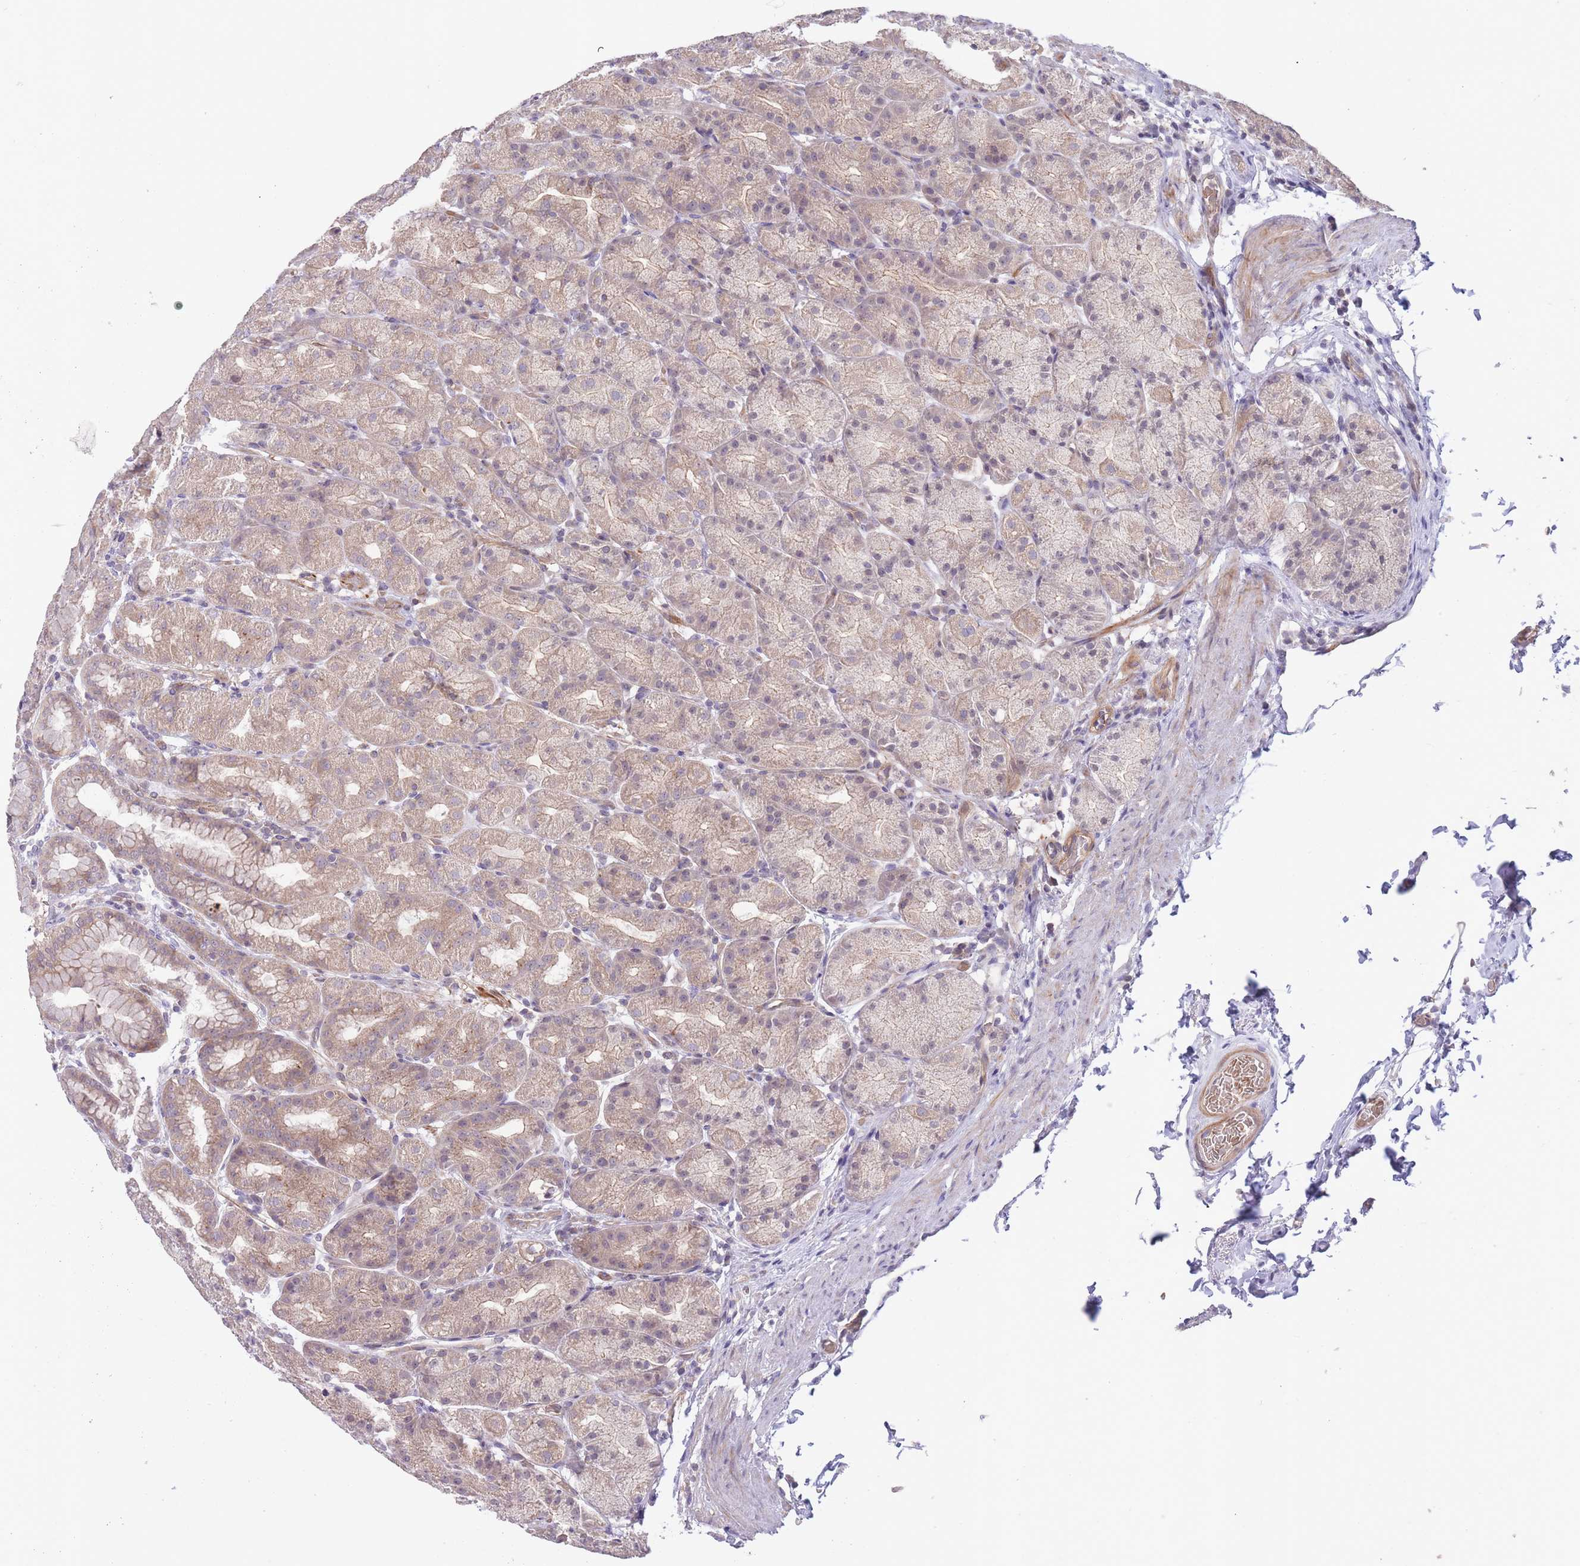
{"staining": {"intensity": "weak", "quantity": ">75%", "location": "cytoplasmic/membranous"}, "tissue": "stomach", "cell_type": "Glandular cells", "image_type": "normal", "snomed": [{"axis": "morphology", "description": "Normal tissue, NOS"}, {"axis": "topography", "description": "Stomach, upper"}, {"axis": "topography", "description": "Stomach"}], "caption": "Weak cytoplasmic/membranous expression for a protein is present in about >75% of glandular cells of benign stomach using immunohistochemistry (IHC).", "gene": "FUT3", "patient": {"sex": "male", "age": 68}}